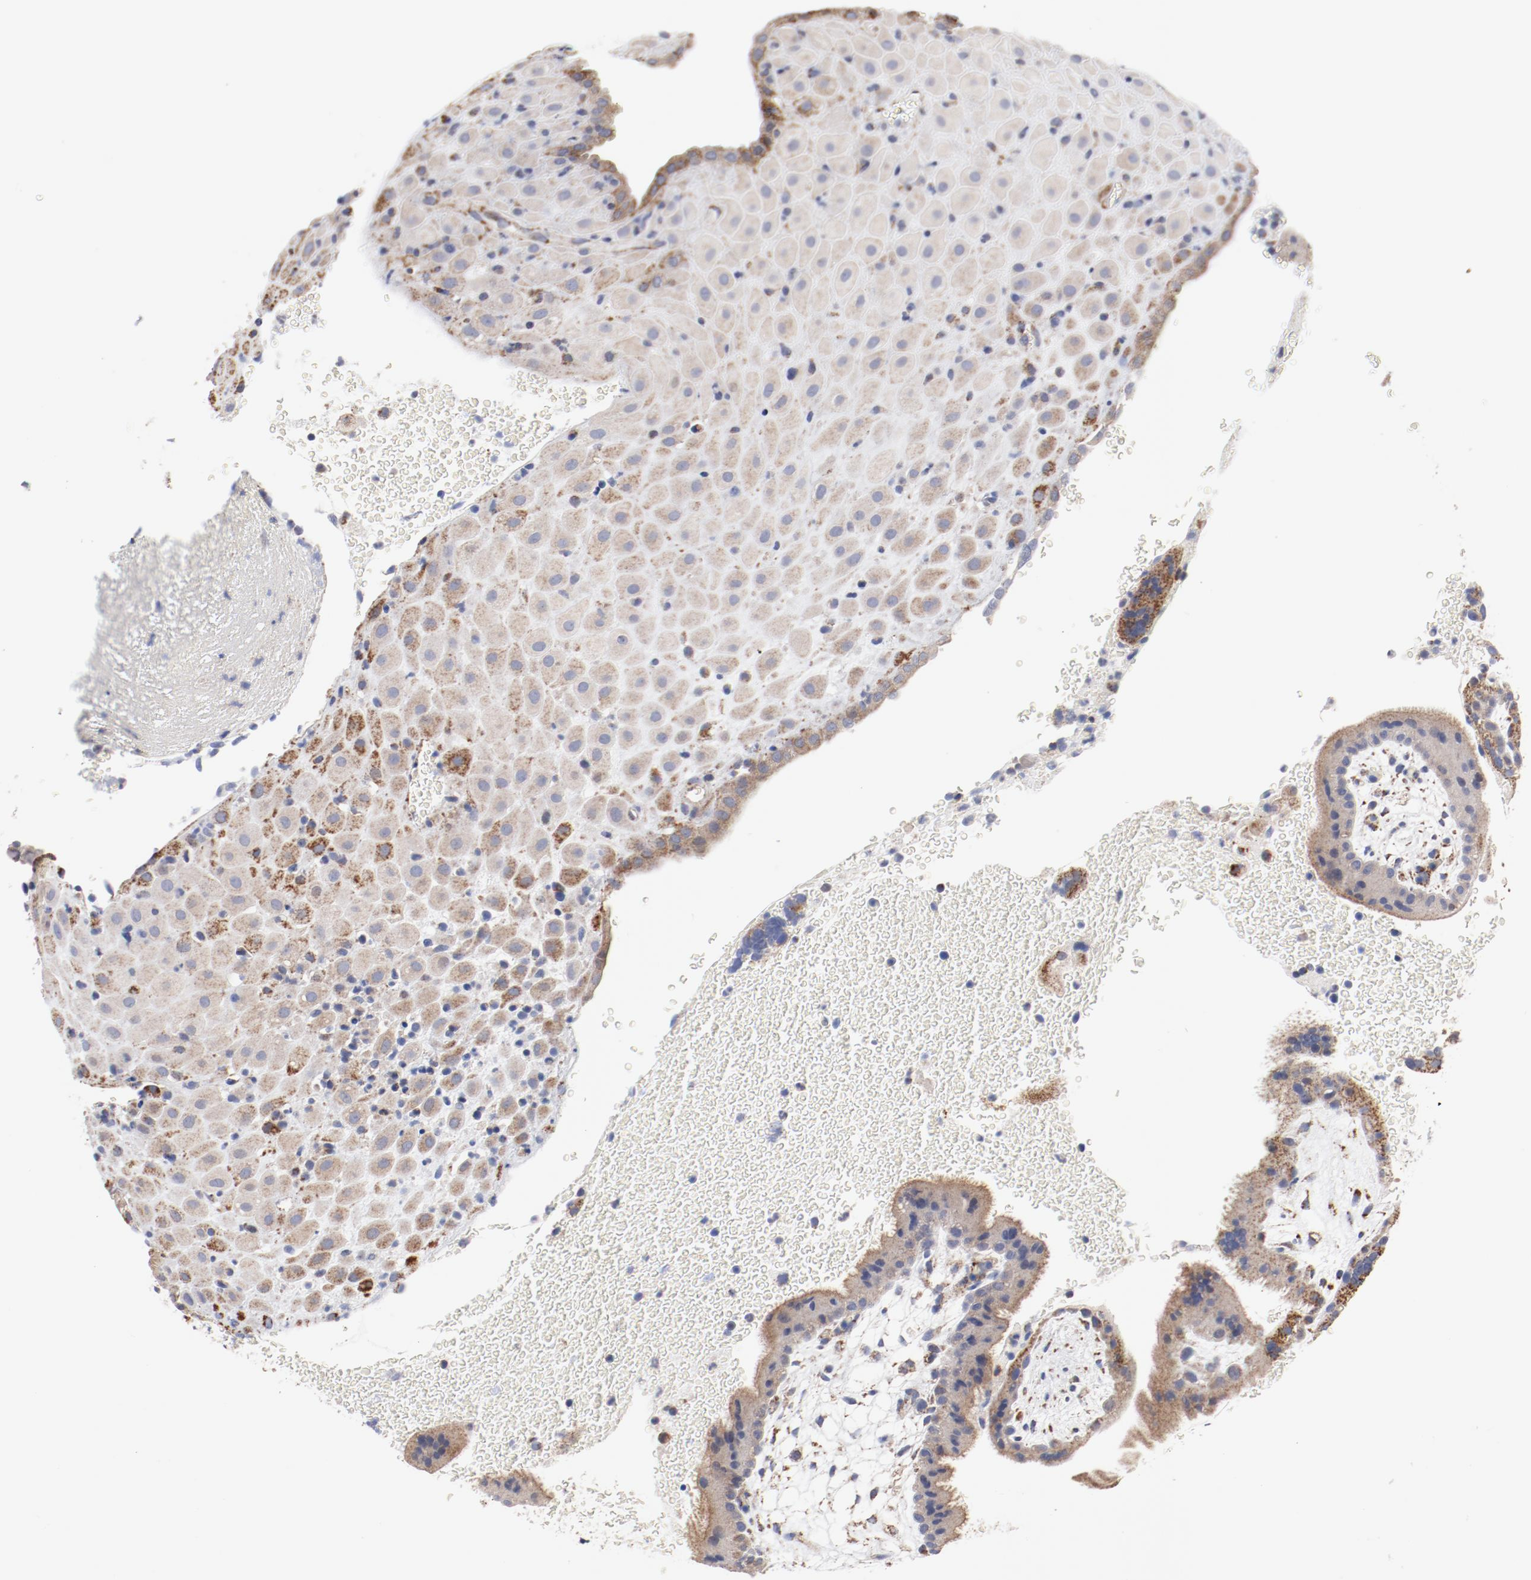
{"staining": {"intensity": "weak", "quantity": ">75%", "location": "cytoplasmic/membranous"}, "tissue": "placenta", "cell_type": "Decidual cells", "image_type": "normal", "snomed": [{"axis": "morphology", "description": "Normal tissue, NOS"}, {"axis": "topography", "description": "Placenta"}], "caption": "Placenta stained with immunohistochemistry exhibits weak cytoplasmic/membranous positivity in approximately >75% of decidual cells.", "gene": "NDUFV2", "patient": {"sex": "female", "age": 19}}